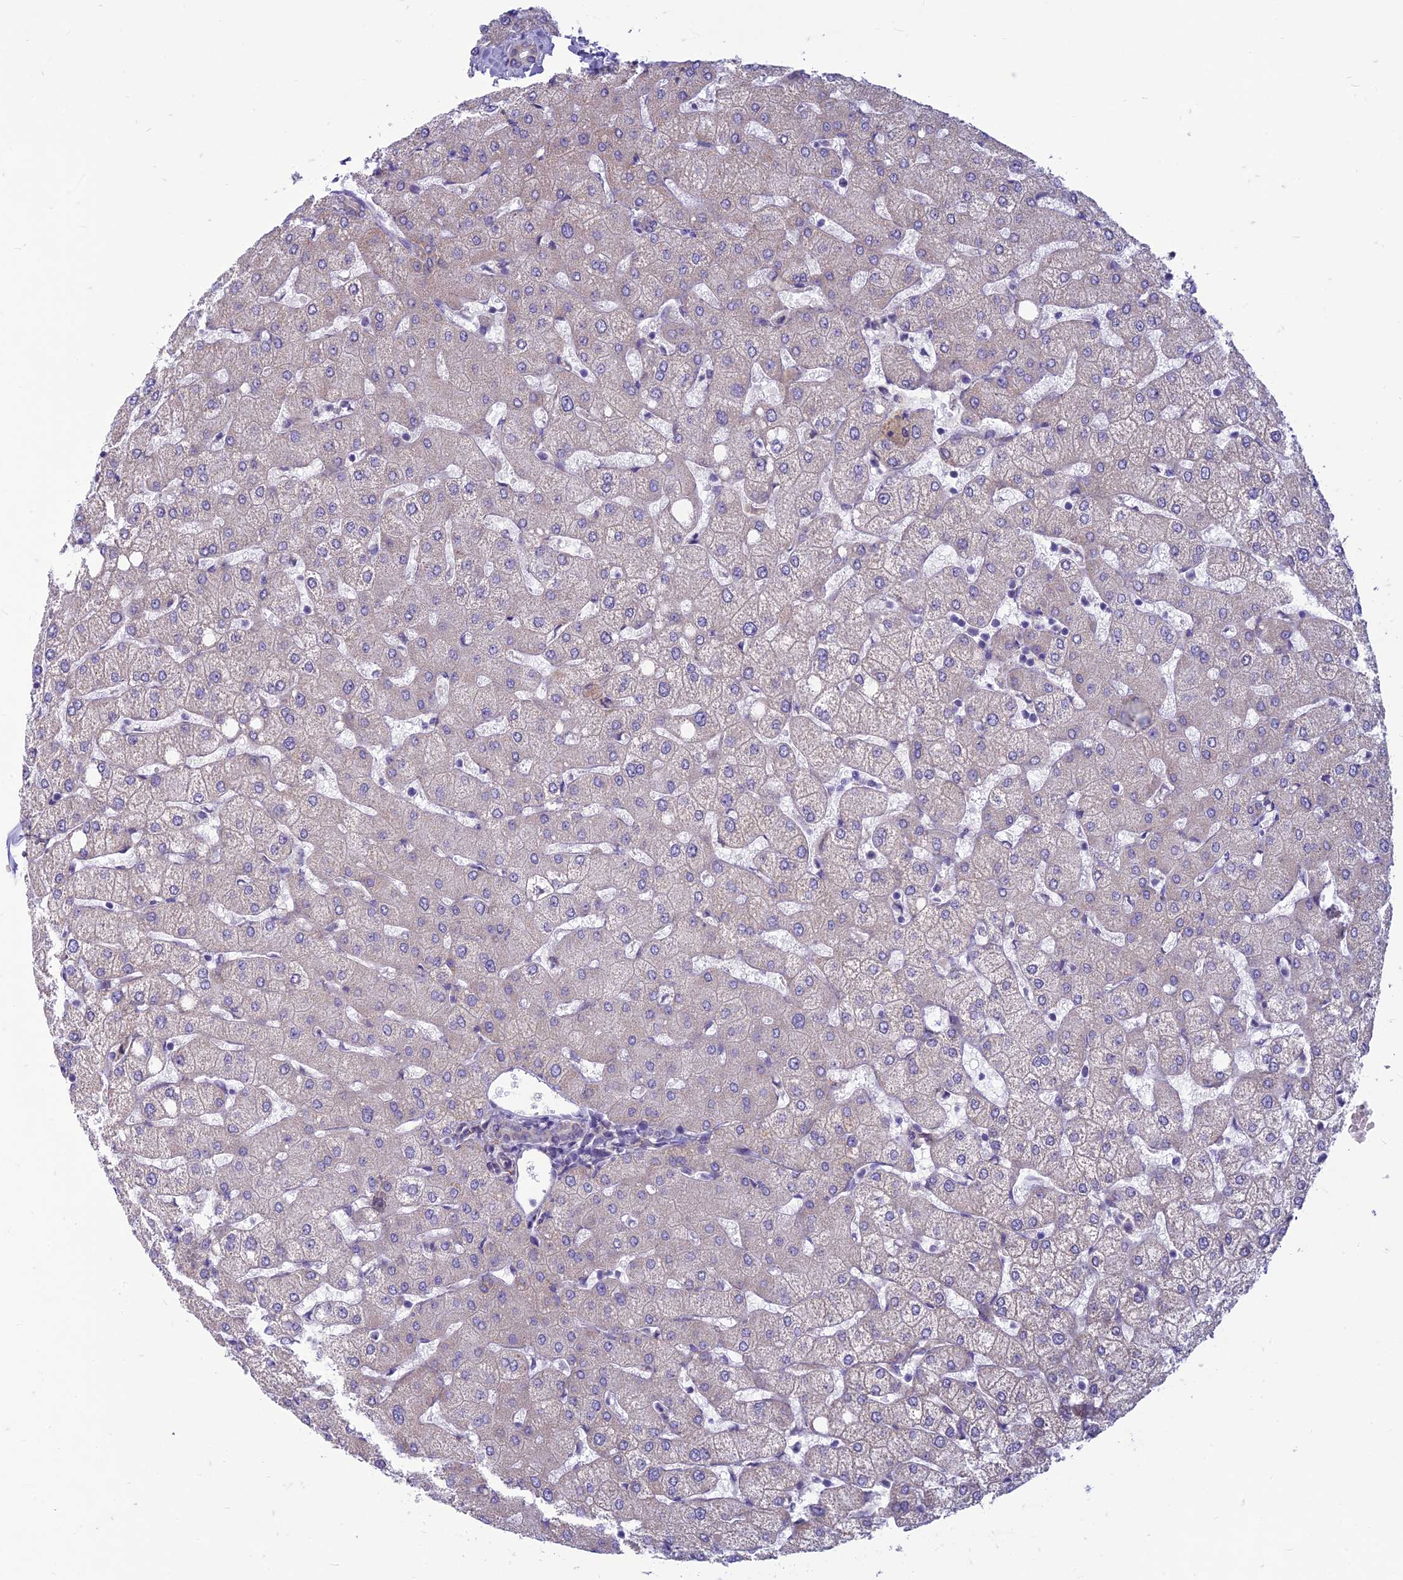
{"staining": {"intensity": "negative", "quantity": "none", "location": "none"}, "tissue": "liver", "cell_type": "Cholangiocytes", "image_type": "normal", "snomed": [{"axis": "morphology", "description": "Normal tissue, NOS"}, {"axis": "topography", "description": "Liver"}], "caption": "This is an immunohistochemistry (IHC) micrograph of normal human liver. There is no staining in cholangiocytes.", "gene": "CENATAC", "patient": {"sex": "female", "age": 54}}